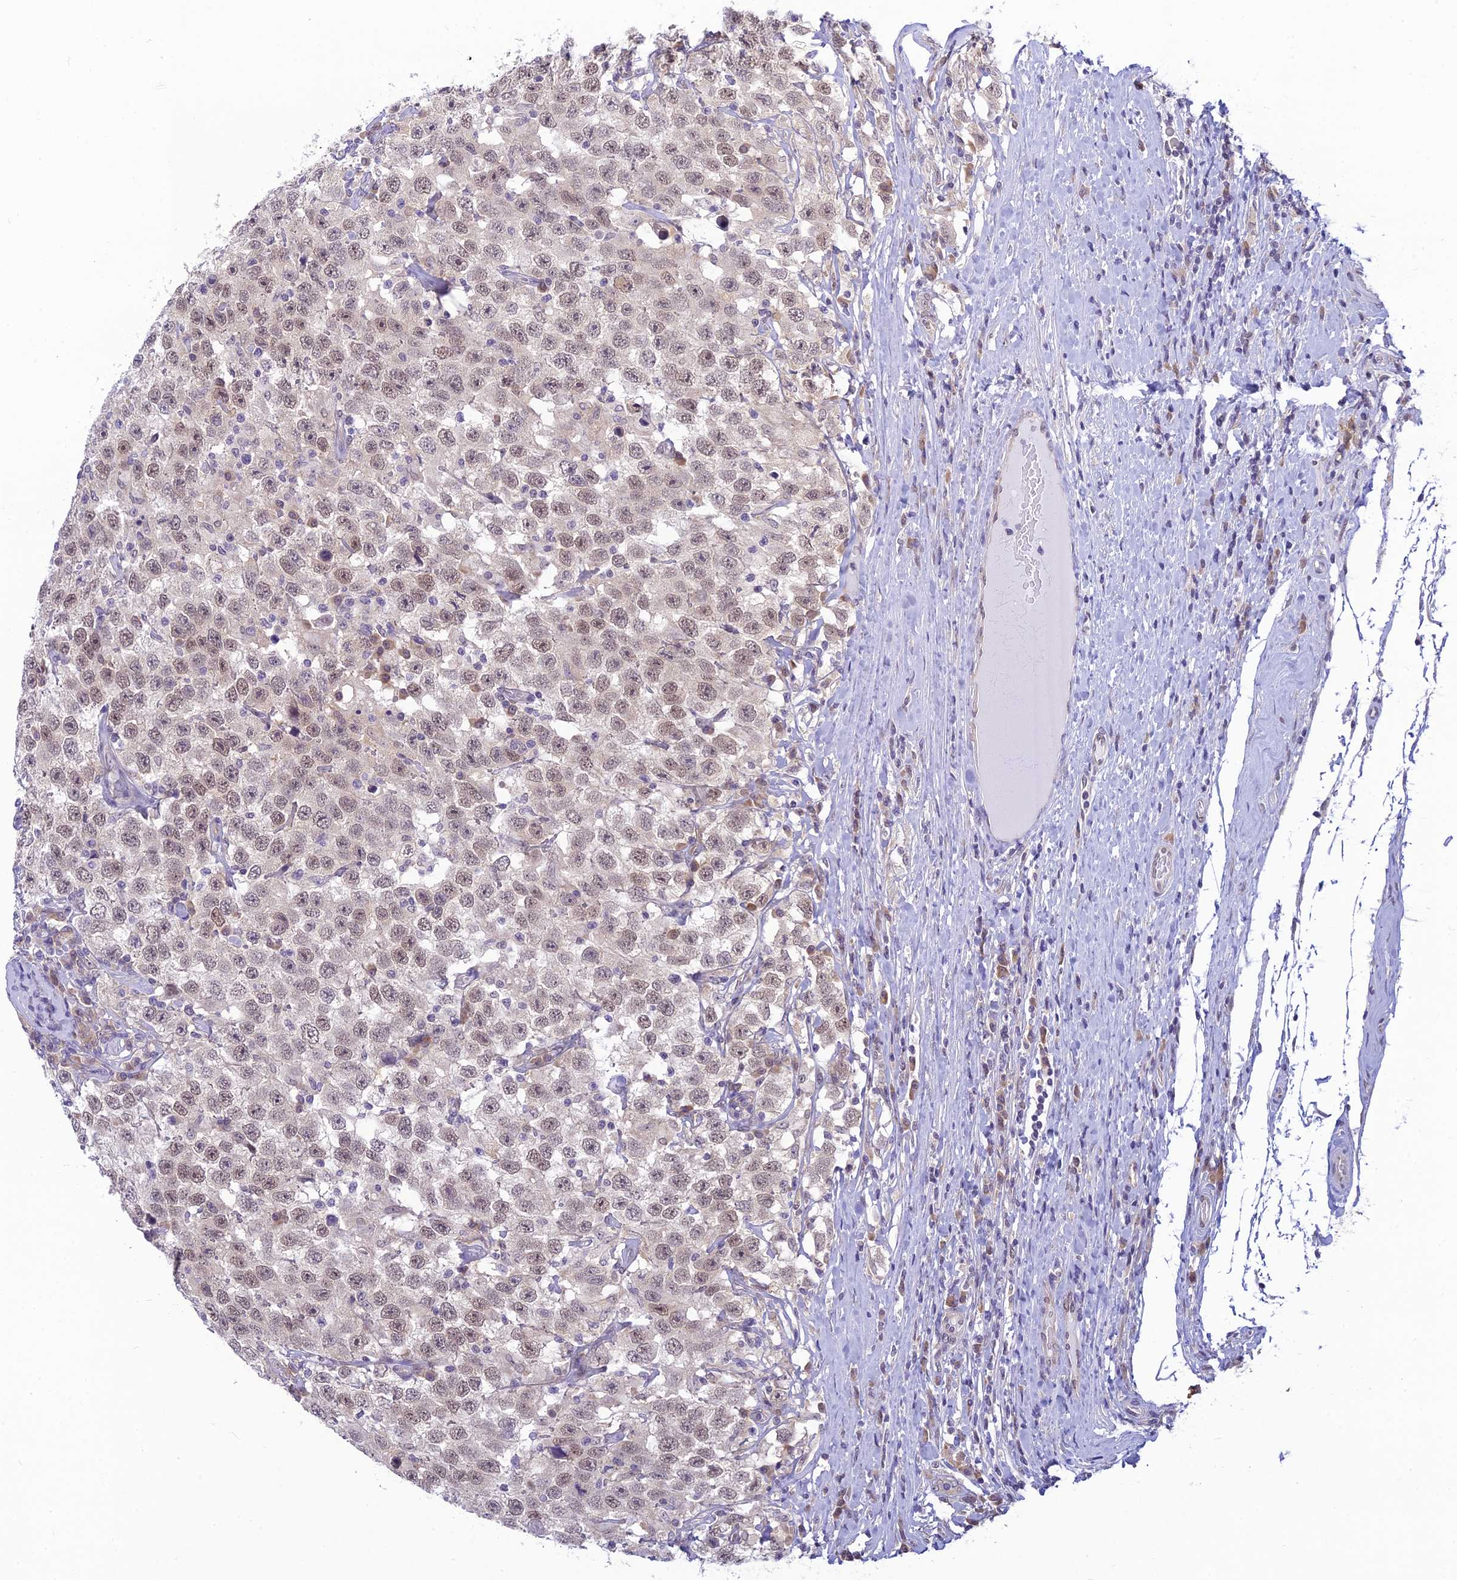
{"staining": {"intensity": "weak", "quantity": "25%-75%", "location": "nuclear"}, "tissue": "testis cancer", "cell_type": "Tumor cells", "image_type": "cancer", "snomed": [{"axis": "morphology", "description": "Seminoma, NOS"}, {"axis": "topography", "description": "Testis"}], "caption": "Weak nuclear expression is appreciated in approximately 25%-75% of tumor cells in testis cancer (seminoma). (brown staining indicates protein expression, while blue staining denotes nuclei).", "gene": "SKIC8", "patient": {"sex": "male", "age": 41}}